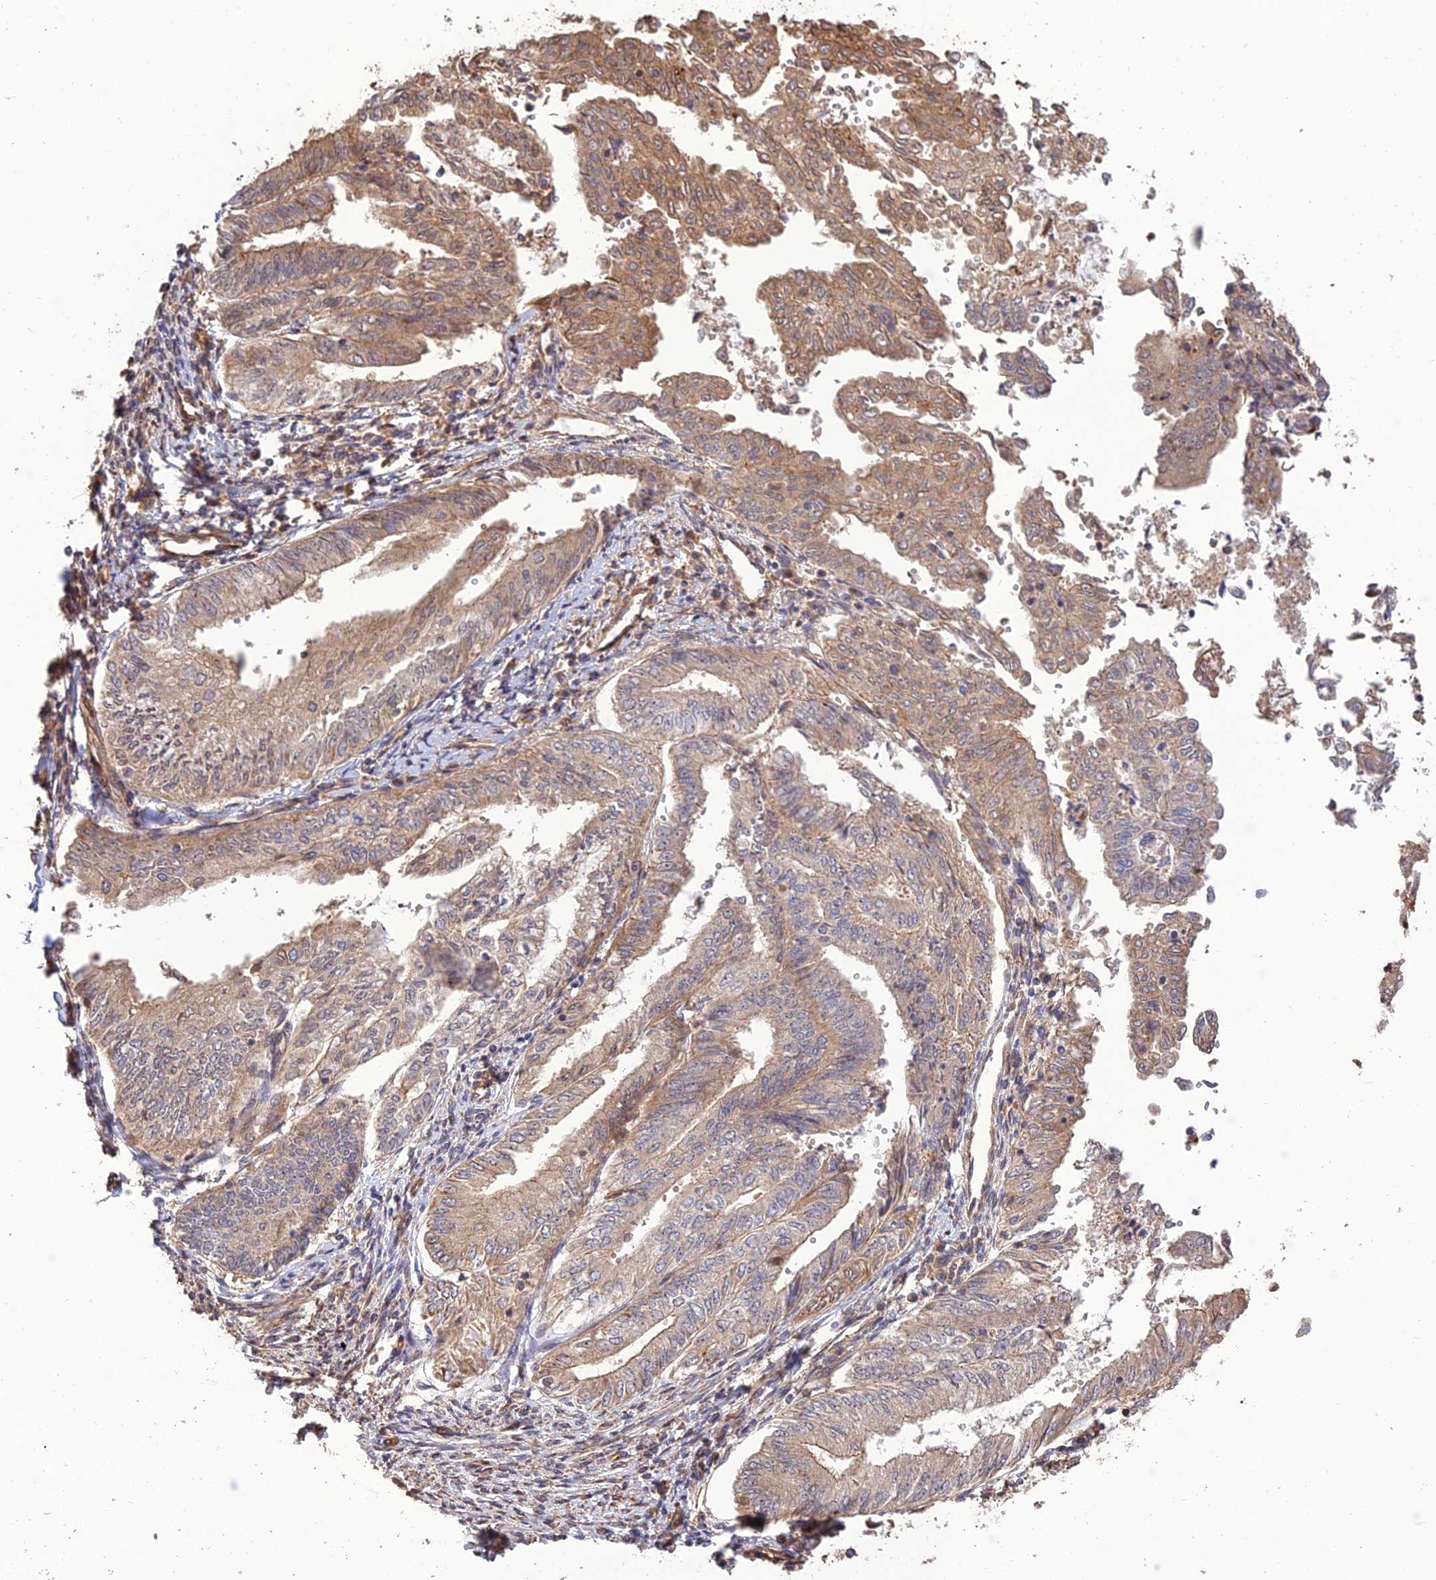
{"staining": {"intensity": "weak", "quantity": ">75%", "location": "cytoplasmic/membranous"}, "tissue": "endometrial cancer", "cell_type": "Tumor cells", "image_type": "cancer", "snomed": [{"axis": "morphology", "description": "Adenocarcinoma, NOS"}, {"axis": "topography", "description": "Endometrium"}], "caption": "A high-resolution micrograph shows IHC staining of endometrial cancer (adenocarcinoma), which reveals weak cytoplasmic/membranous staining in about >75% of tumor cells.", "gene": "CREBL2", "patient": {"sex": "female", "age": 66}}